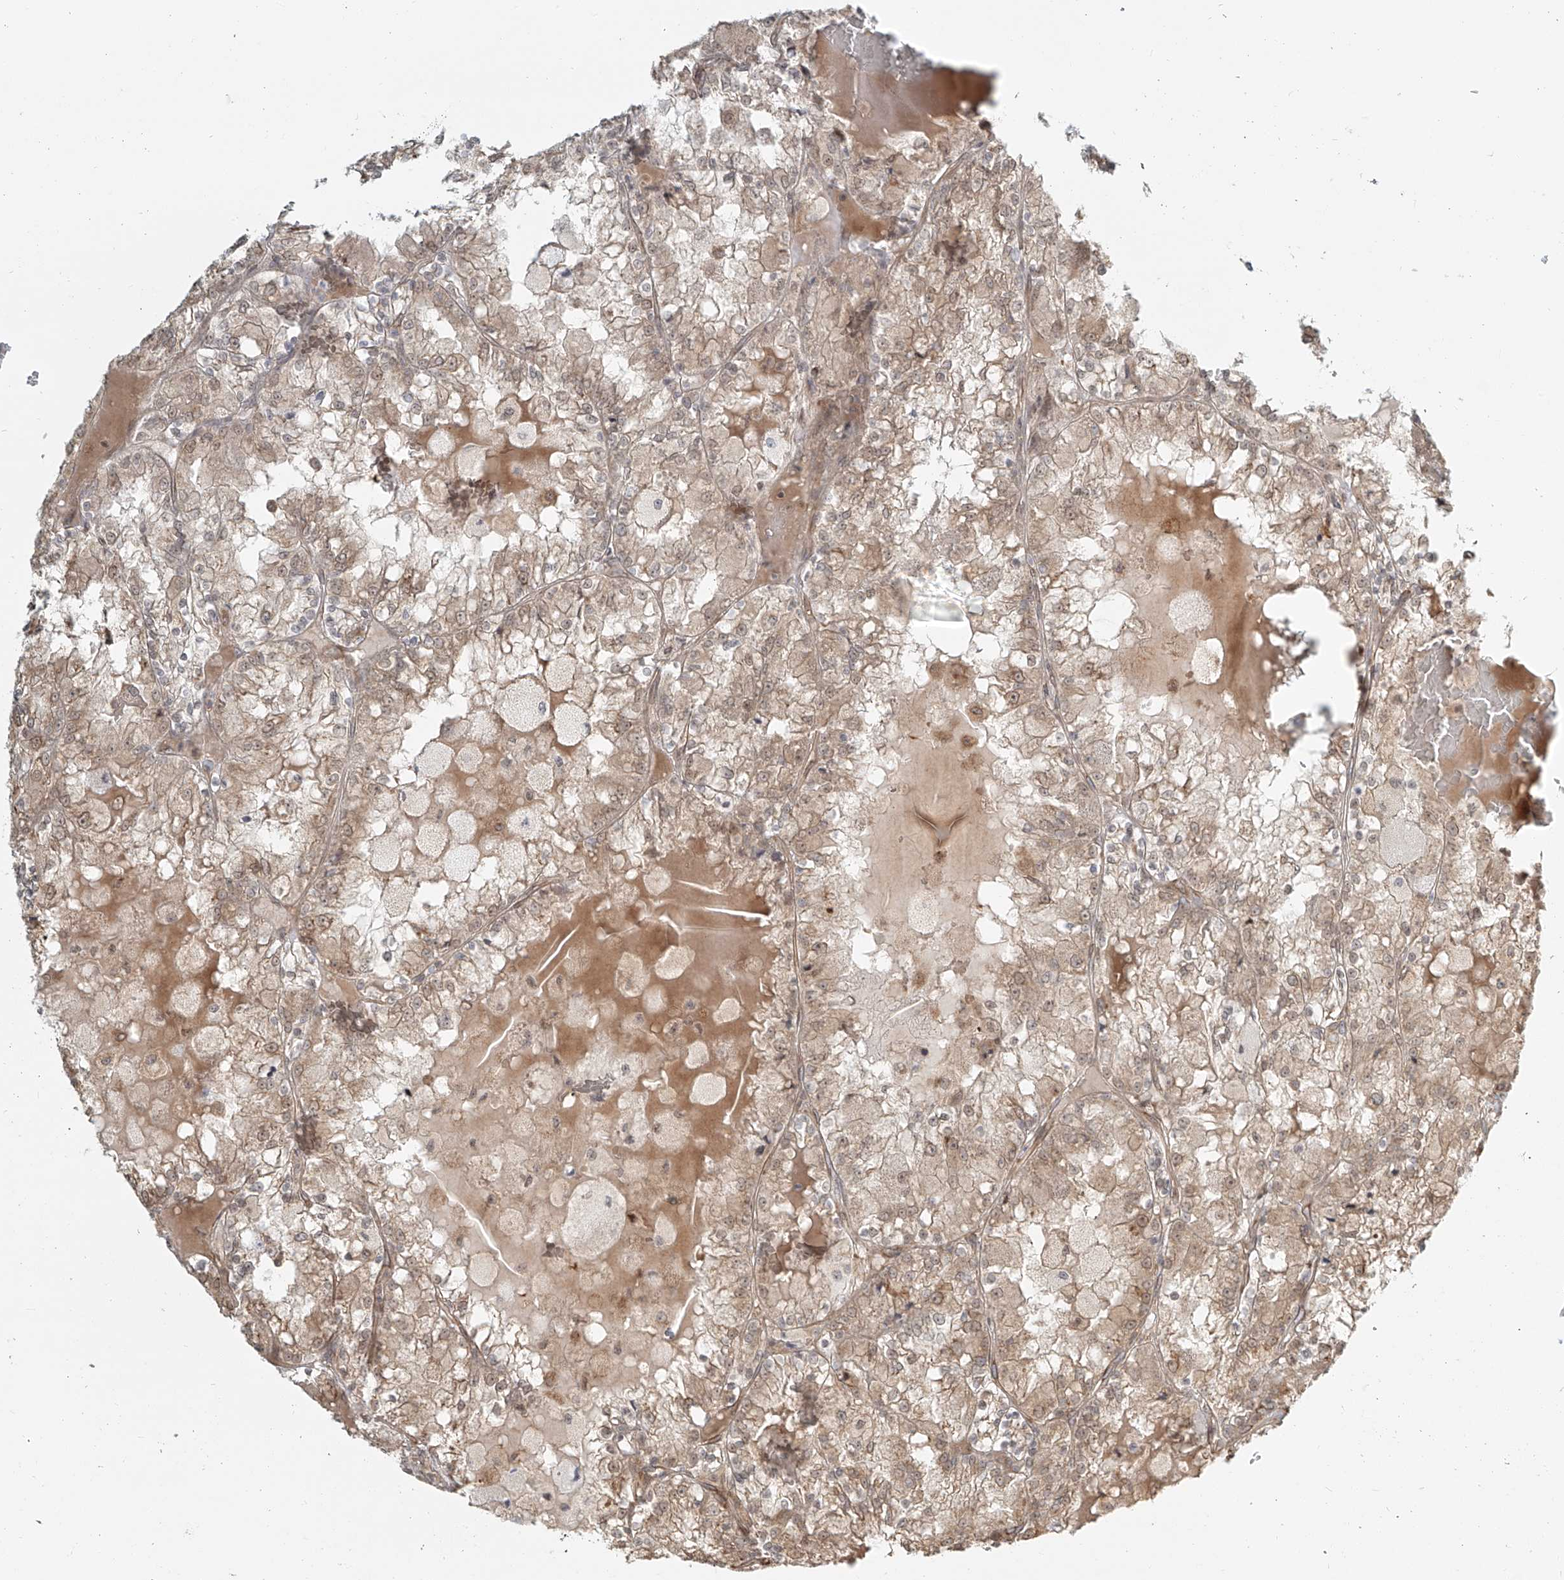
{"staining": {"intensity": "weak", "quantity": "25%-75%", "location": "cytoplasmic/membranous"}, "tissue": "renal cancer", "cell_type": "Tumor cells", "image_type": "cancer", "snomed": [{"axis": "morphology", "description": "Adenocarcinoma, NOS"}, {"axis": "topography", "description": "Kidney"}], "caption": "A brown stain labels weak cytoplasmic/membranous expression of a protein in human renal cancer (adenocarcinoma) tumor cells.", "gene": "UBE2K", "patient": {"sex": "female", "age": 56}}